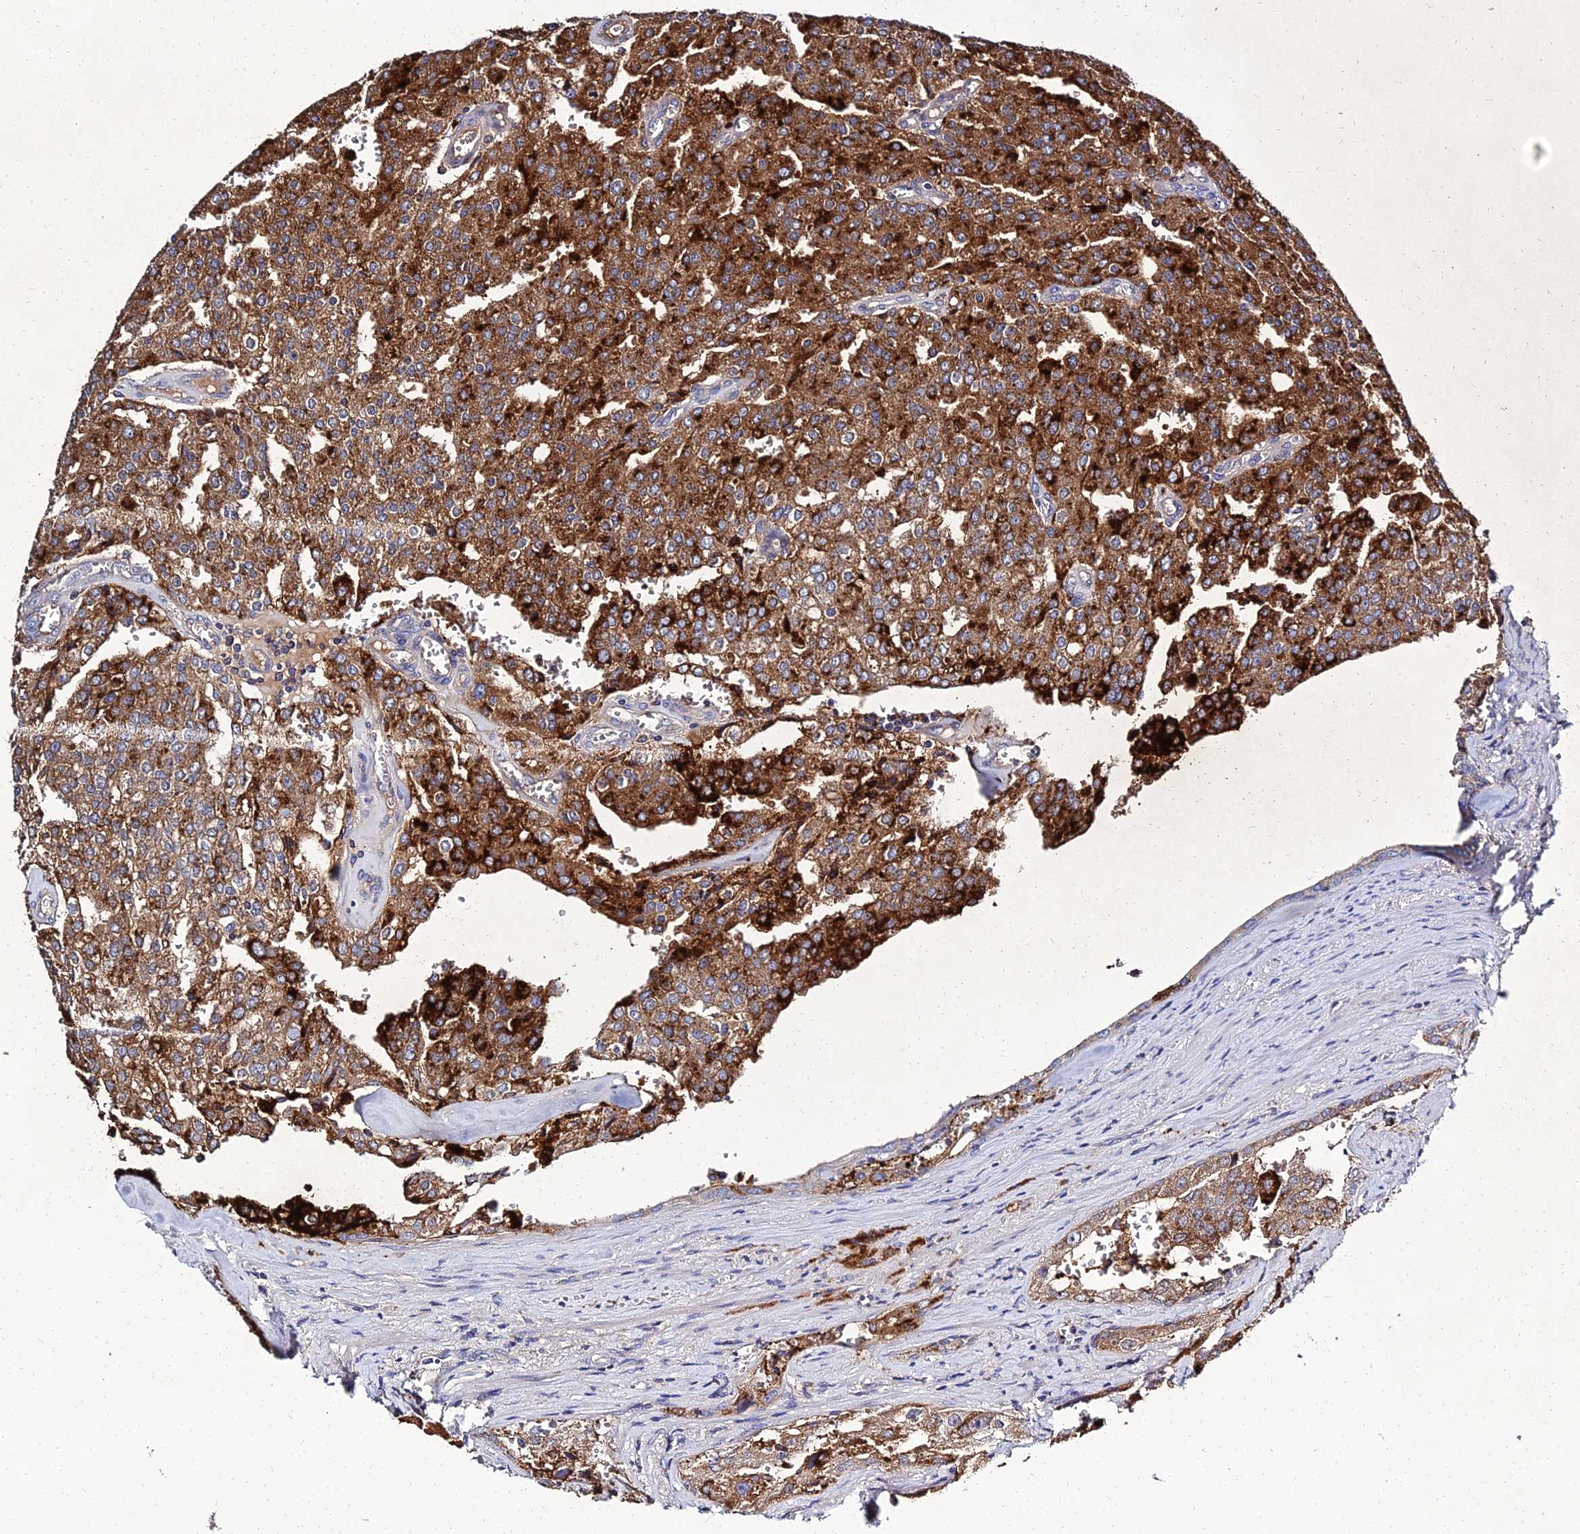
{"staining": {"intensity": "strong", "quantity": ">75%", "location": "cytoplasmic/membranous"}, "tissue": "prostate cancer", "cell_type": "Tumor cells", "image_type": "cancer", "snomed": [{"axis": "morphology", "description": "Adenocarcinoma, High grade"}, {"axis": "topography", "description": "Prostate"}], "caption": "Protein expression analysis of human prostate cancer reveals strong cytoplasmic/membranous positivity in approximately >75% of tumor cells.", "gene": "NPY", "patient": {"sex": "male", "age": 68}}